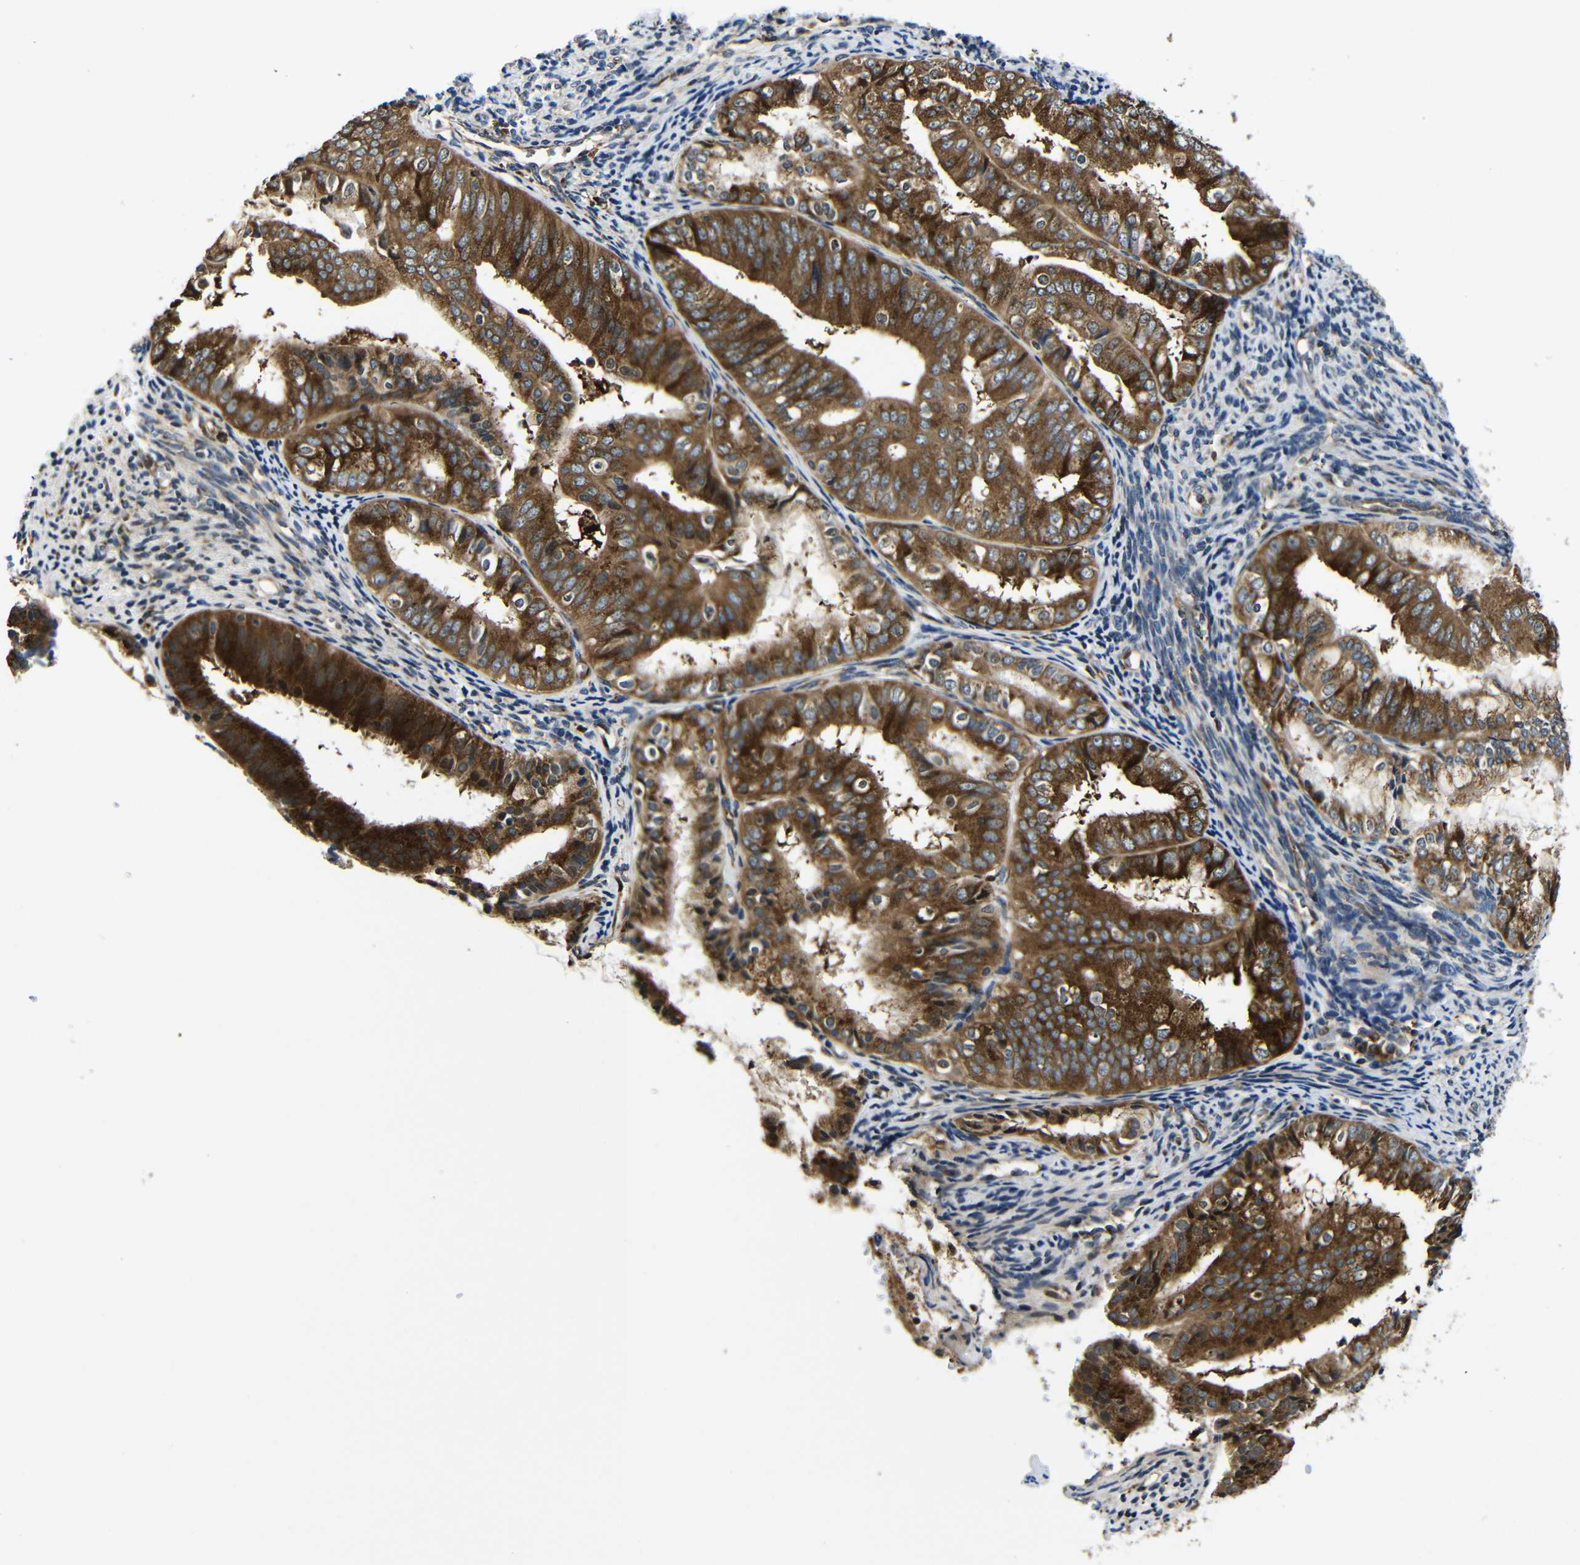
{"staining": {"intensity": "strong", "quantity": ">75%", "location": "cytoplasmic/membranous"}, "tissue": "endometrial cancer", "cell_type": "Tumor cells", "image_type": "cancer", "snomed": [{"axis": "morphology", "description": "Adenocarcinoma, NOS"}, {"axis": "topography", "description": "Endometrium"}], "caption": "Endometrial cancer stained with a brown dye displays strong cytoplasmic/membranous positive expression in about >75% of tumor cells.", "gene": "ABCE1", "patient": {"sex": "female", "age": 63}}